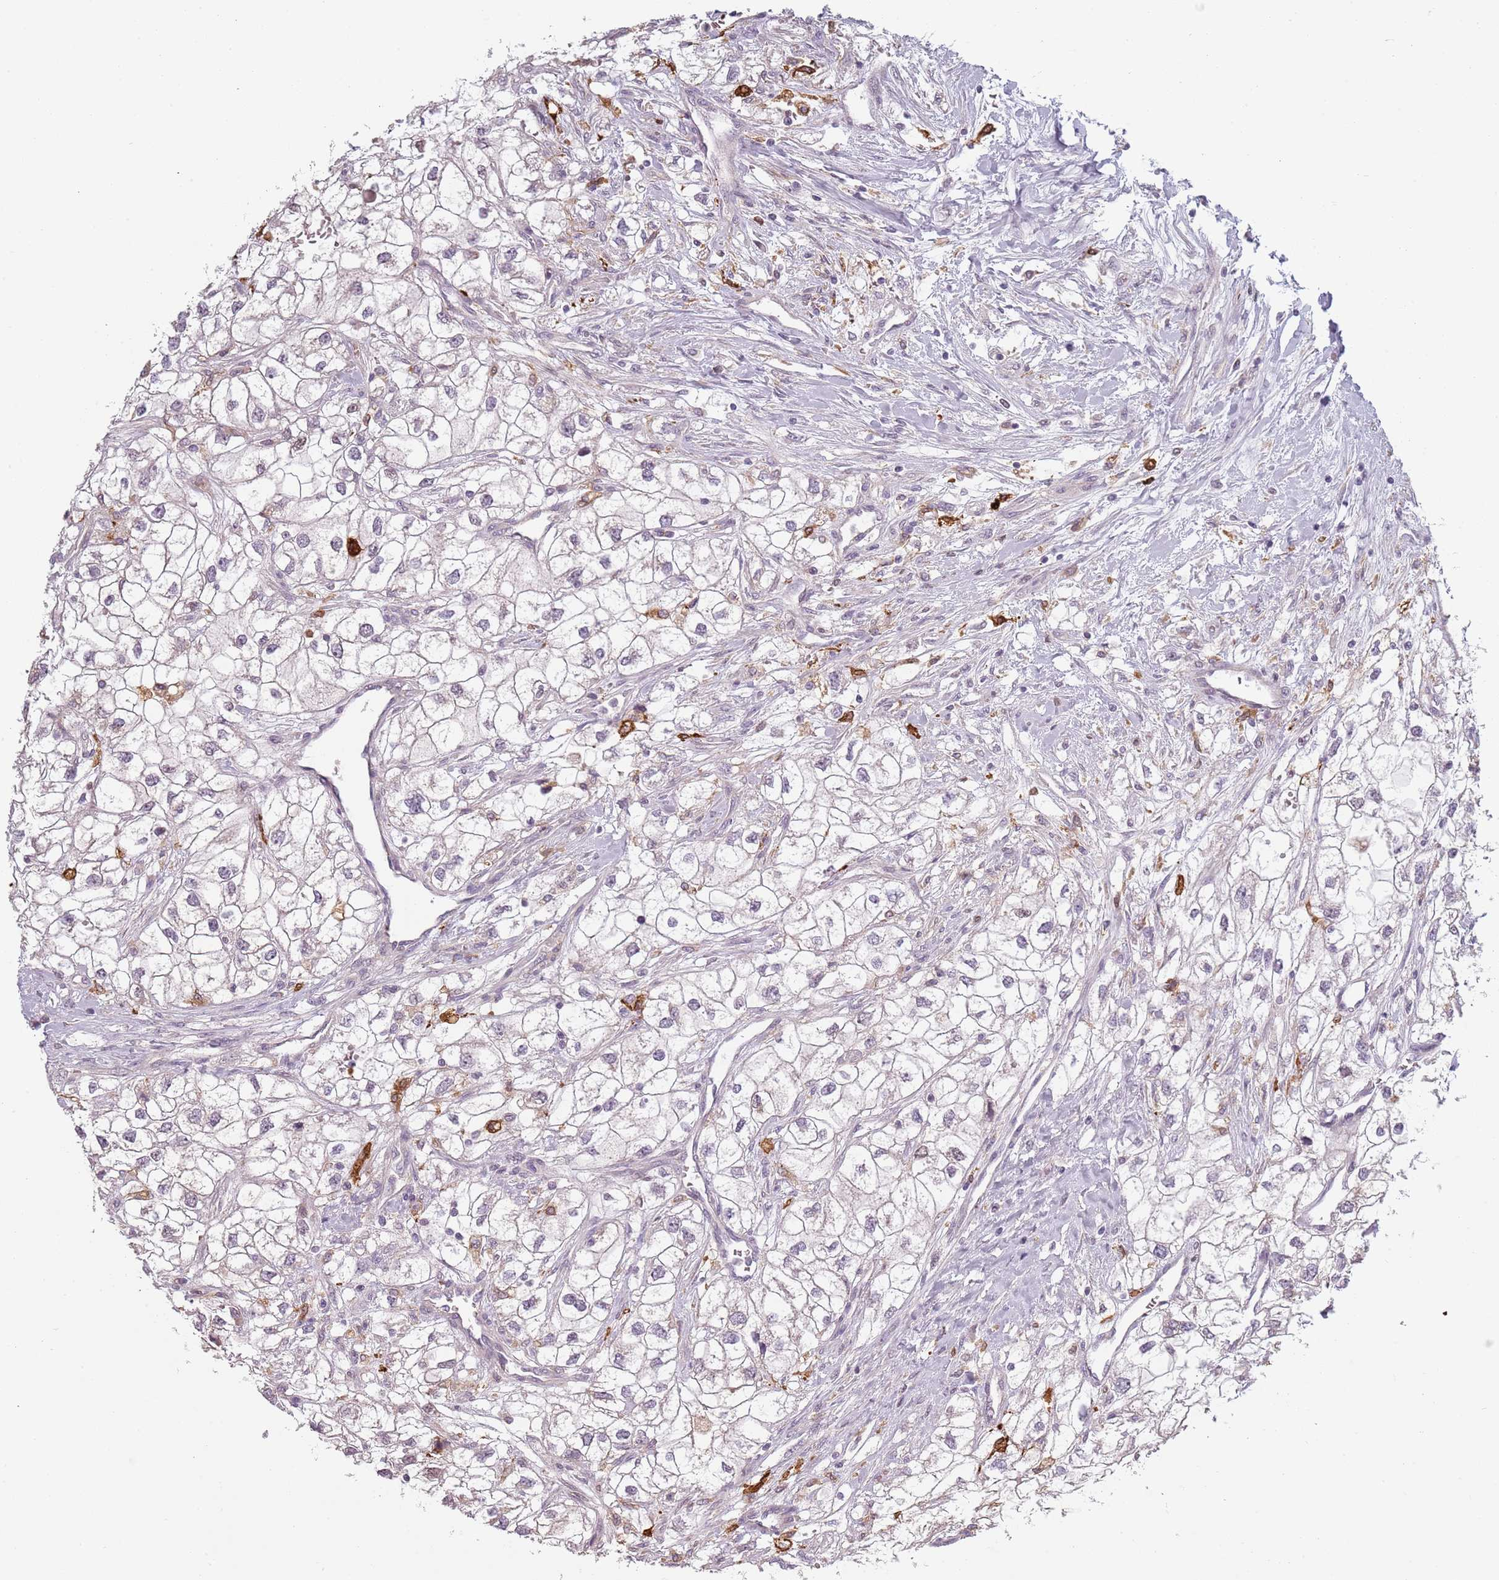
{"staining": {"intensity": "negative", "quantity": "none", "location": "none"}, "tissue": "renal cancer", "cell_type": "Tumor cells", "image_type": "cancer", "snomed": [{"axis": "morphology", "description": "Adenocarcinoma, NOS"}, {"axis": "topography", "description": "Kidney"}], "caption": "Immunohistochemistry (IHC) of human renal cancer (adenocarcinoma) displays no staining in tumor cells.", "gene": "CC2D2B", "patient": {"sex": "male", "age": 59}}